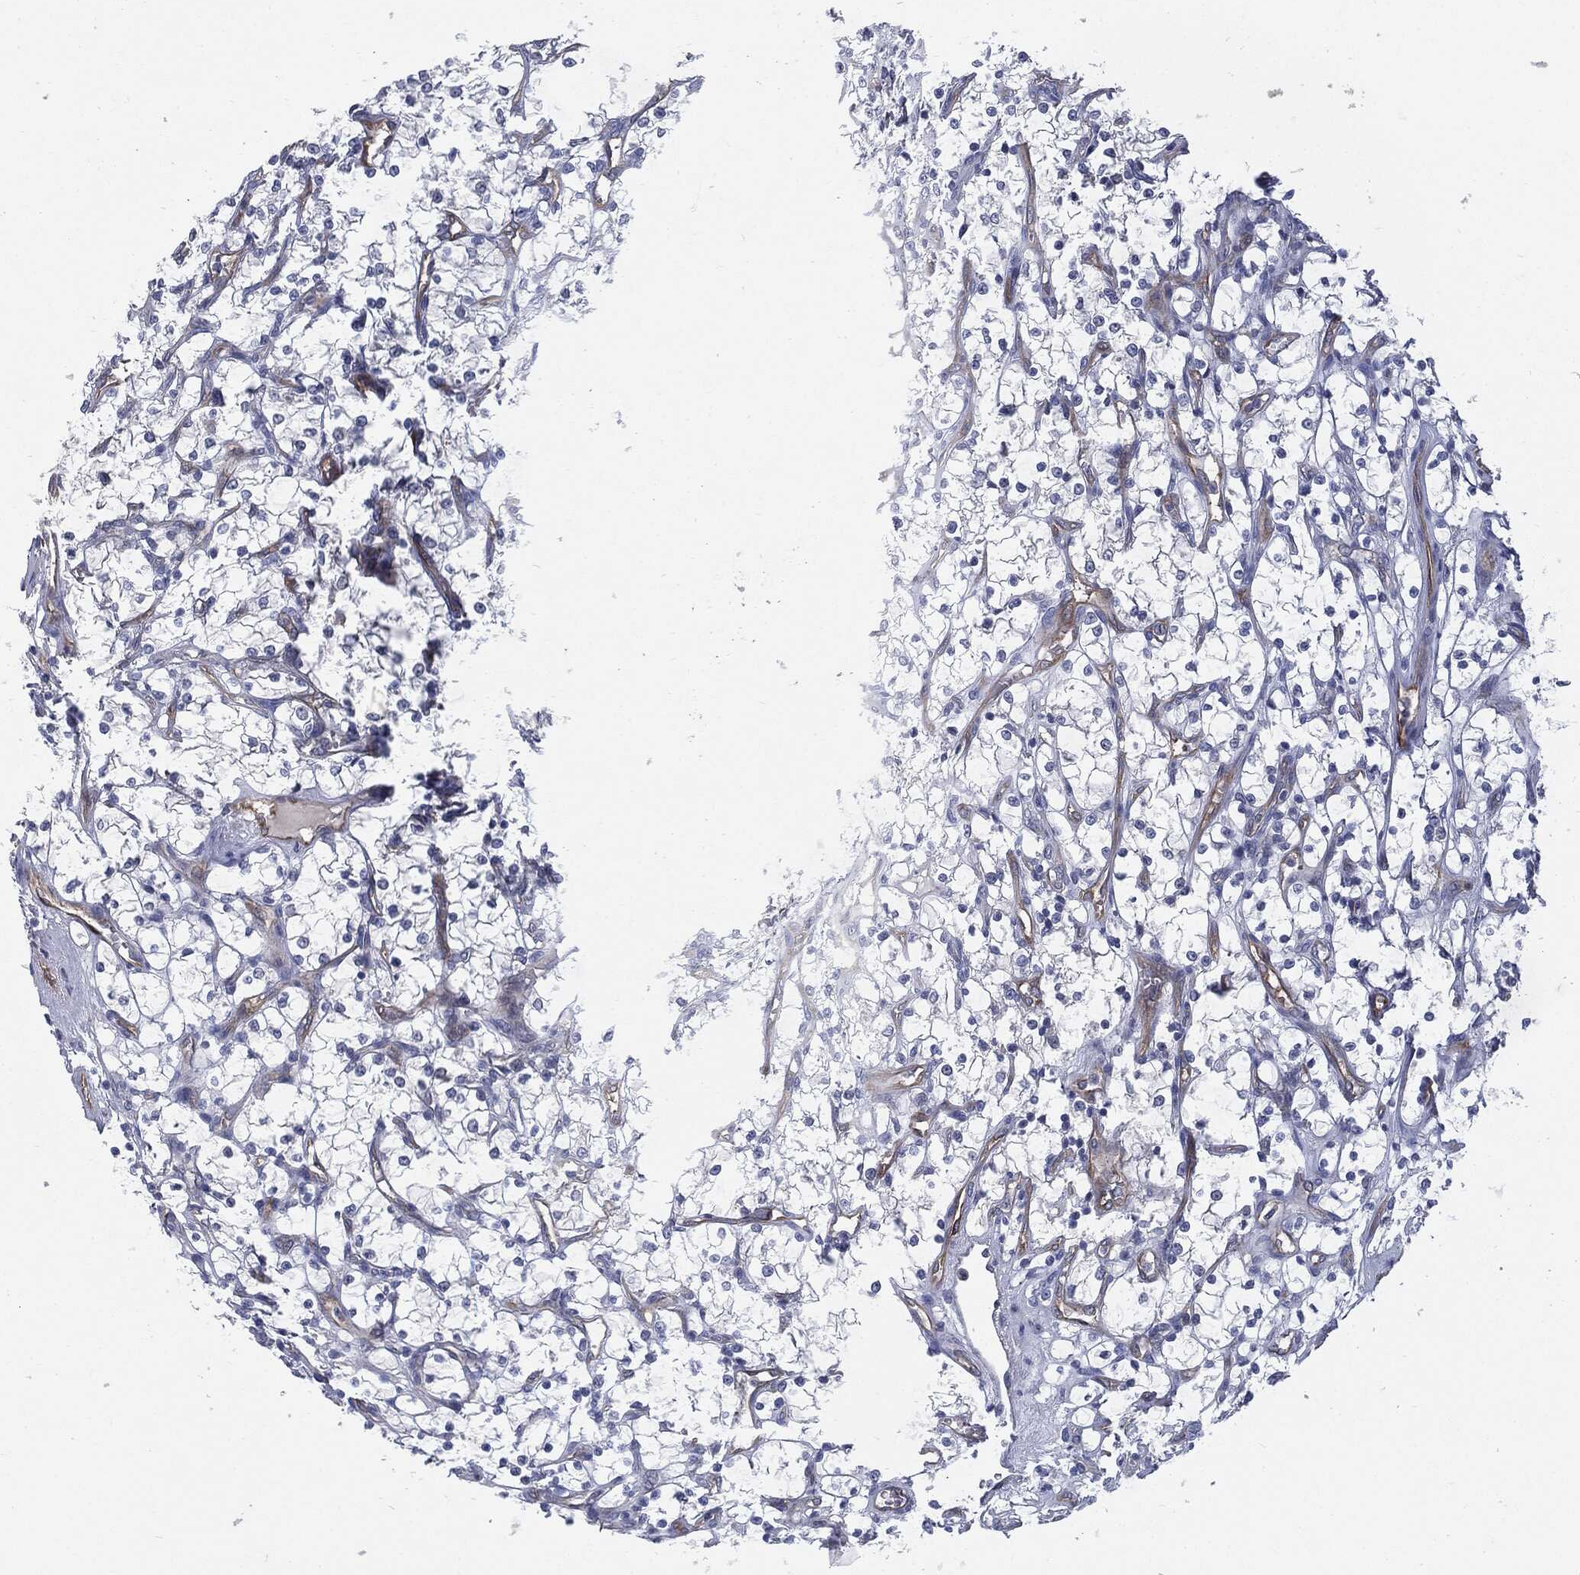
{"staining": {"intensity": "negative", "quantity": "none", "location": "none"}, "tissue": "renal cancer", "cell_type": "Tumor cells", "image_type": "cancer", "snomed": [{"axis": "morphology", "description": "Adenocarcinoma, NOS"}, {"axis": "topography", "description": "Kidney"}], "caption": "High power microscopy micrograph of an IHC micrograph of renal cancer (adenocarcinoma), revealing no significant positivity in tumor cells. Brightfield microscopy of IHC stained with DAB (brown) and hematoxylin (blue), captured at high magnification.", "gene": "KRT5", "patient": {"sex": "female", "age": 69}}